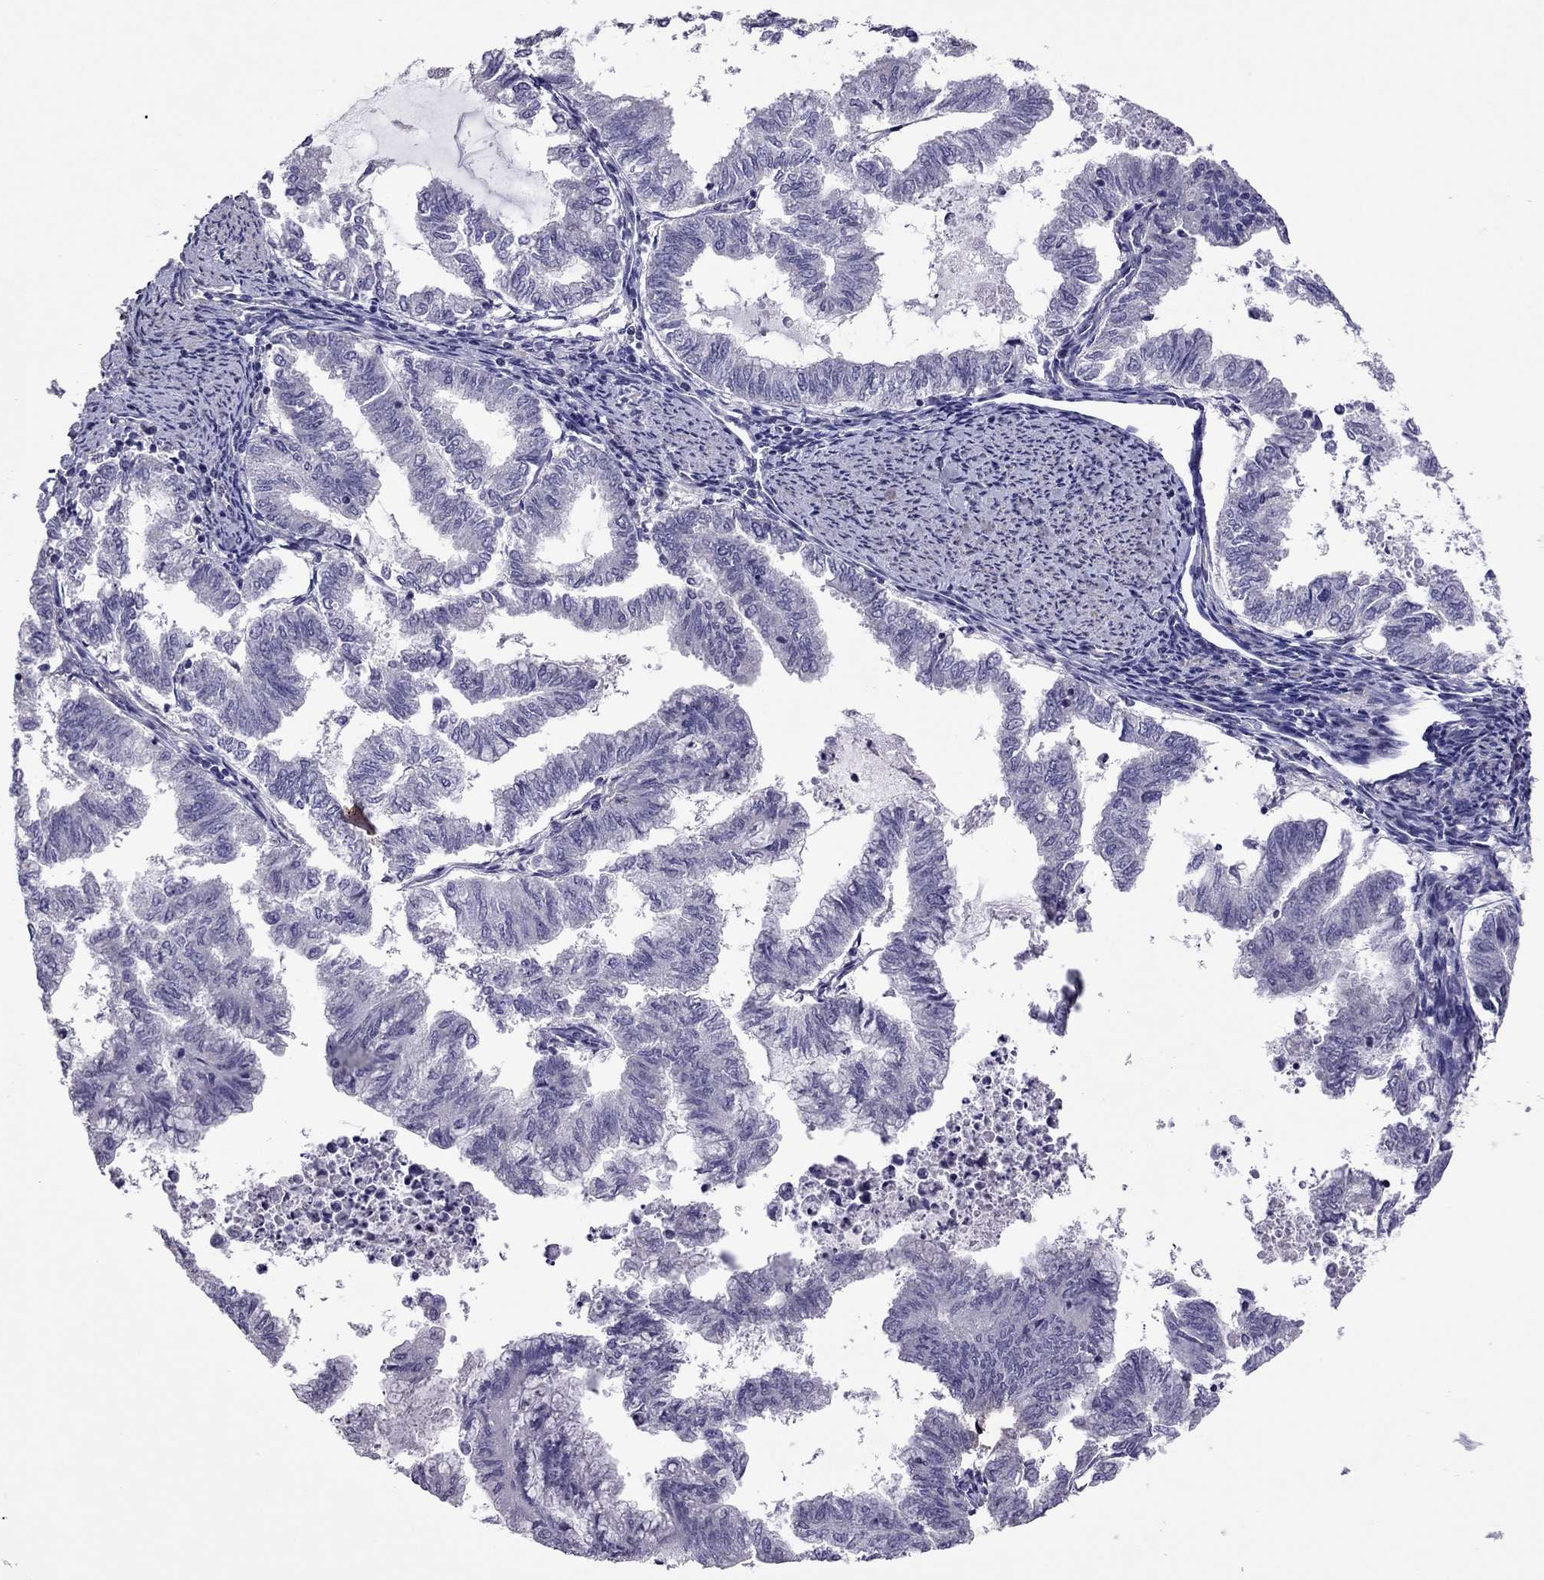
{"staining": {"intensity": "negative", "quantity": "none", "location": "none"}, "tissue": "endometrial cancer", "cell_type": "Tumor cells", "image_type": "cancer", "snomed": [{"axis": "morphology", "description": "Adenocarcinoma, NOS"}, {"axis": "topography", "description": "Endometrium"}], "caption": "Immunohistochemistry histopathology image of neoplastic tissue: human adenocarcinoma (endometrial) stained with DAB (3,3'-diaminobenzidine) shows no significant protein staining in tumor cells.", "gene": "SLC16A8", "patient": {"sex": "female", "age": 79}}